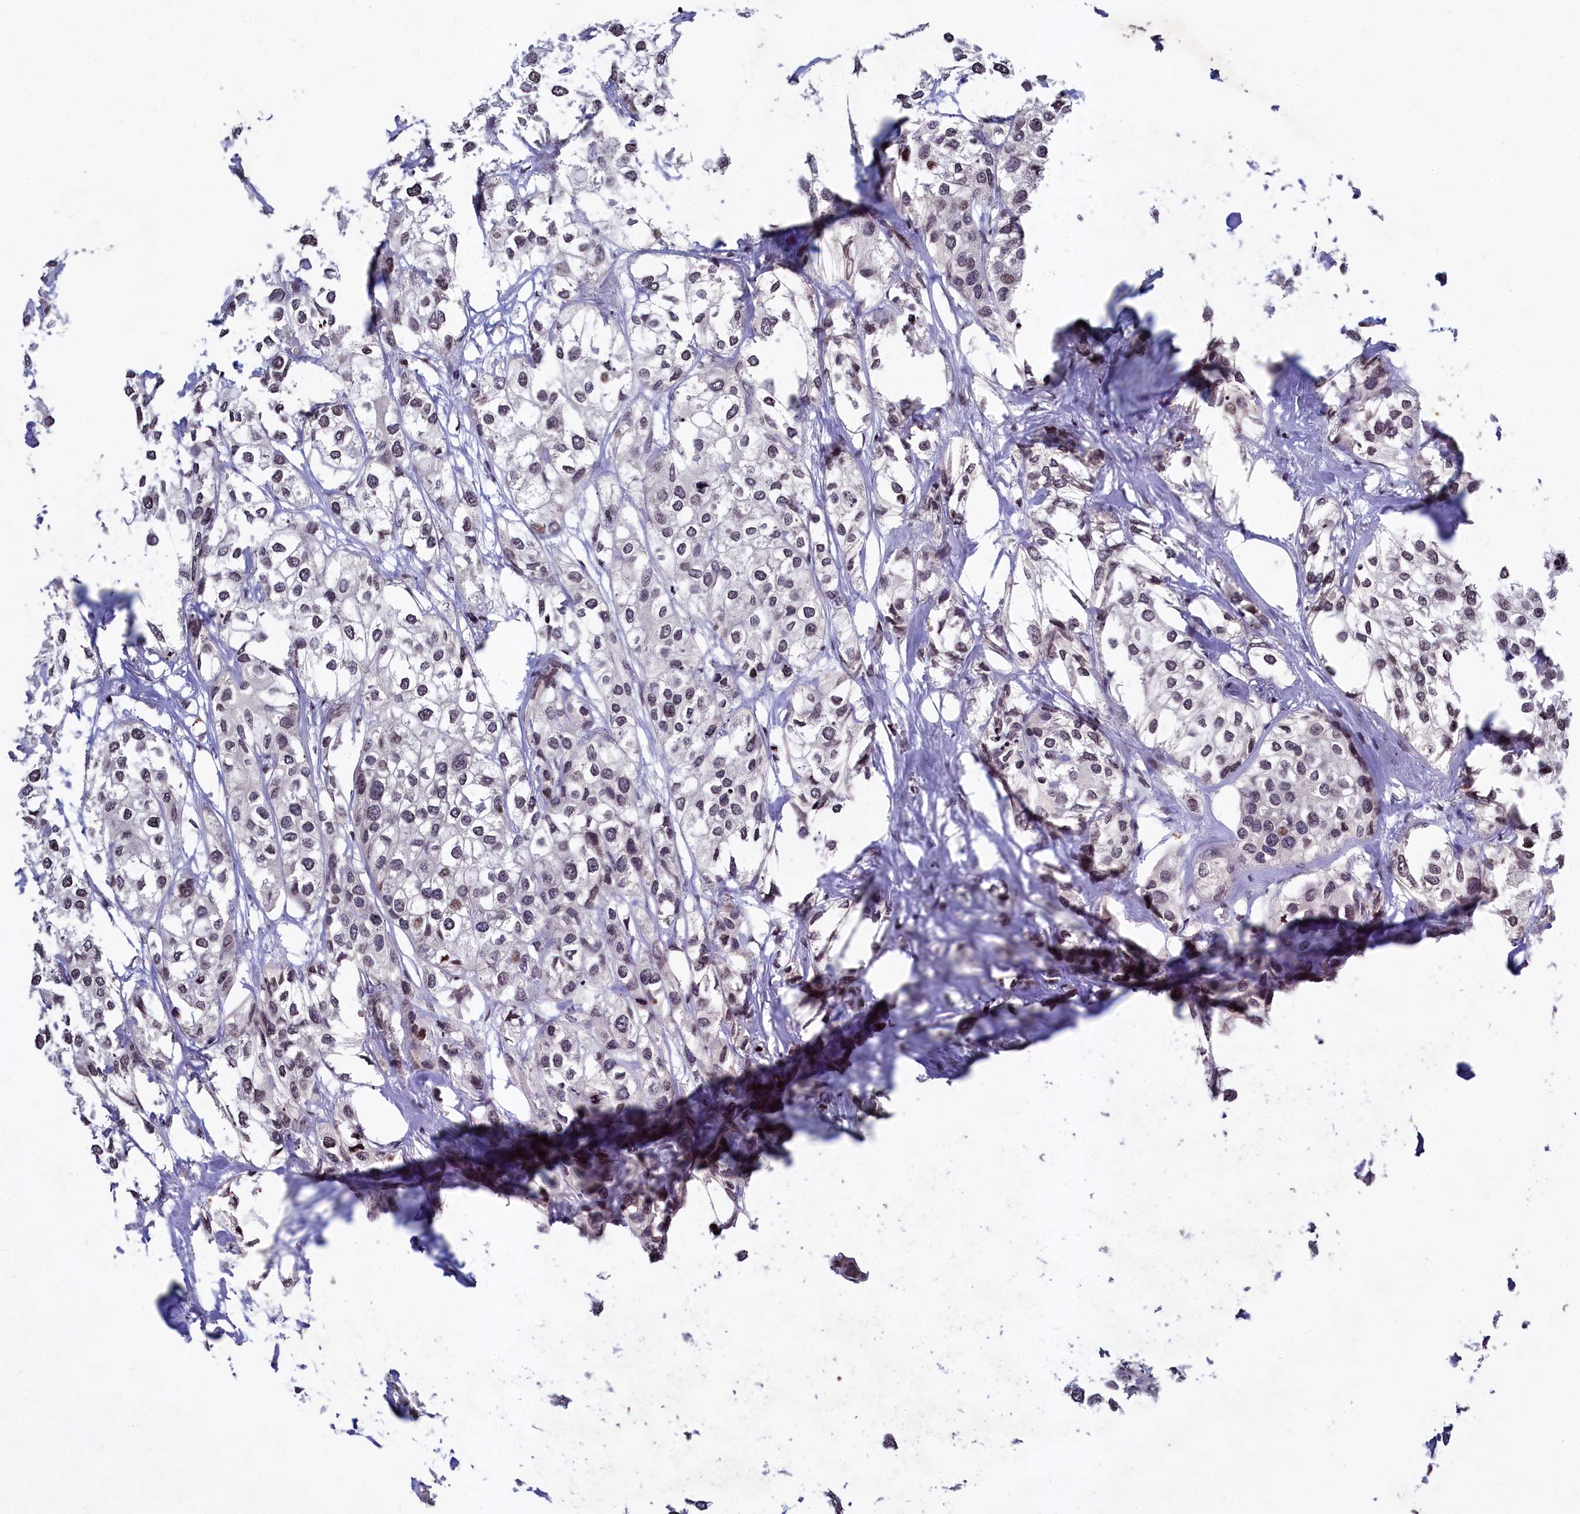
{"staining": {"intensity": "negative", "quantity": "none", "location": "none"}, "tissue": "urothelial cancer", "cell_type": "Tumor cells", "image_type": "cancer", "snomed": [{"axis": "morphology", "description": "Urothelial carcinoma, High grade"}, {"axis": "topography", "description": "Urinary bladder"}], "caption": "An image of high-grade urothelial carcinoma stained for a protein reveals no brown staining in tumor cells.", "gene": "FAM217B", "patient": {"sex": "male", "age": 64}}